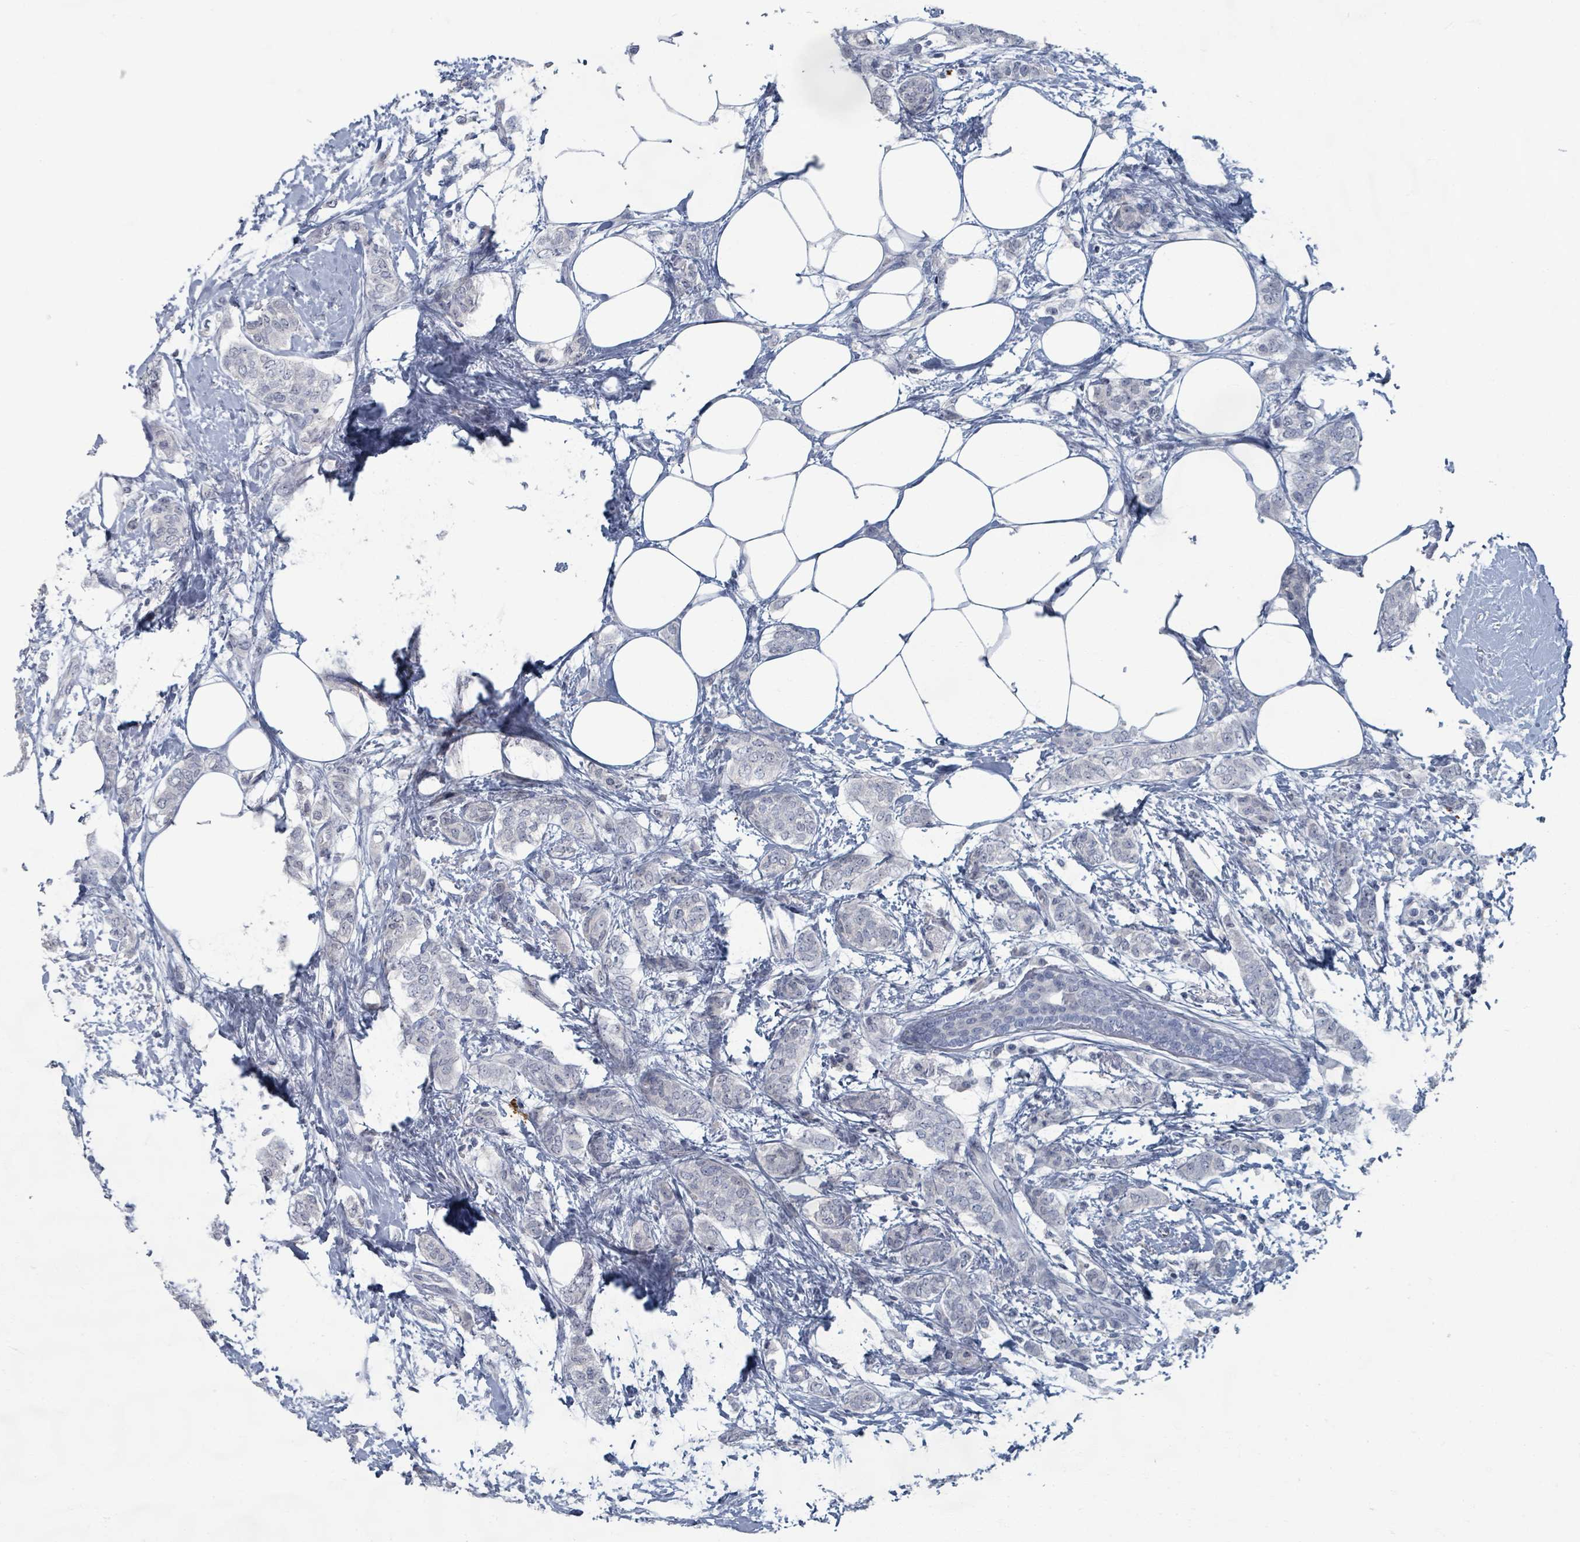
{"staining": {"intensity": "negative", "quantity": "none", "location": "none"}, "tissue": "breast cancer", "cell_type": "Tumor cells", "image_type": "cancer", "snomed": [{"axis": "morphology", "description": "Duct carcinoma"}, {"axis": "topography", "description": "Breast"}], "caption": "Protein analysis of breast cancer demonstrates no significant positivity in tumor cells.", "gene": "WNT11", "patient": {"sex": "female", "age": 72}}